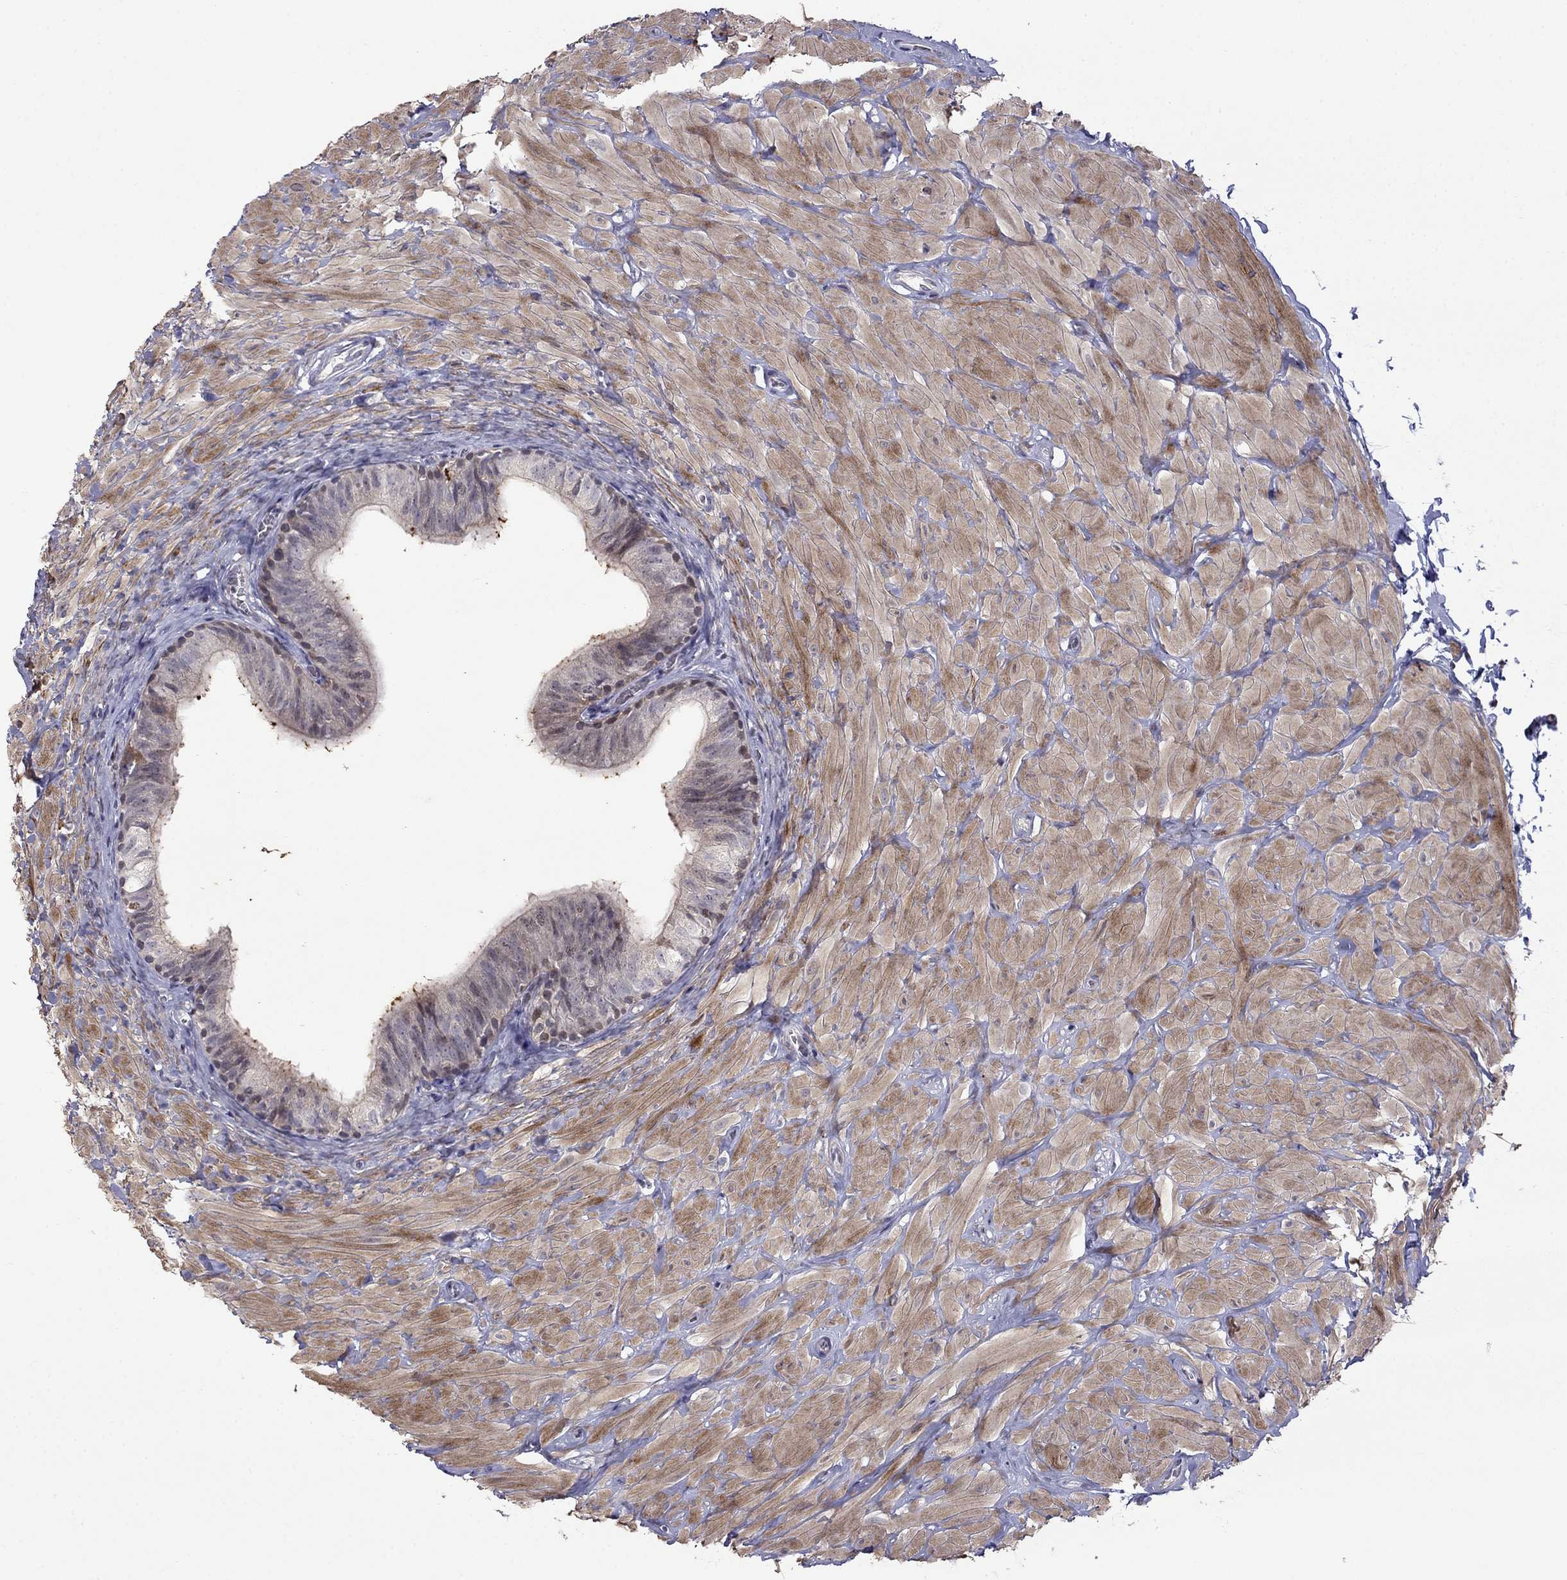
{"staining": {"intensity": "strong", "quantity": "<25%", "location": "cytoplasmic/membranous"}, "tissue": "epididymis", "cell_type": "Glandular cells", "image_type": "normal", "snomed": [{"axis": "morphology", "description": "Normal tissue, NOS"}, {"axis": "topography", "description": "Epididymis"}, {"axis": "topography", "description": "Vas deferens"}], "caption": "A brown stain labels strong cytoplasmic/membranous staining of a protein in glandular cells of benign human epididymis.", "gene": "LRRC39", "patient": {"sex": "male", "age": 23}}